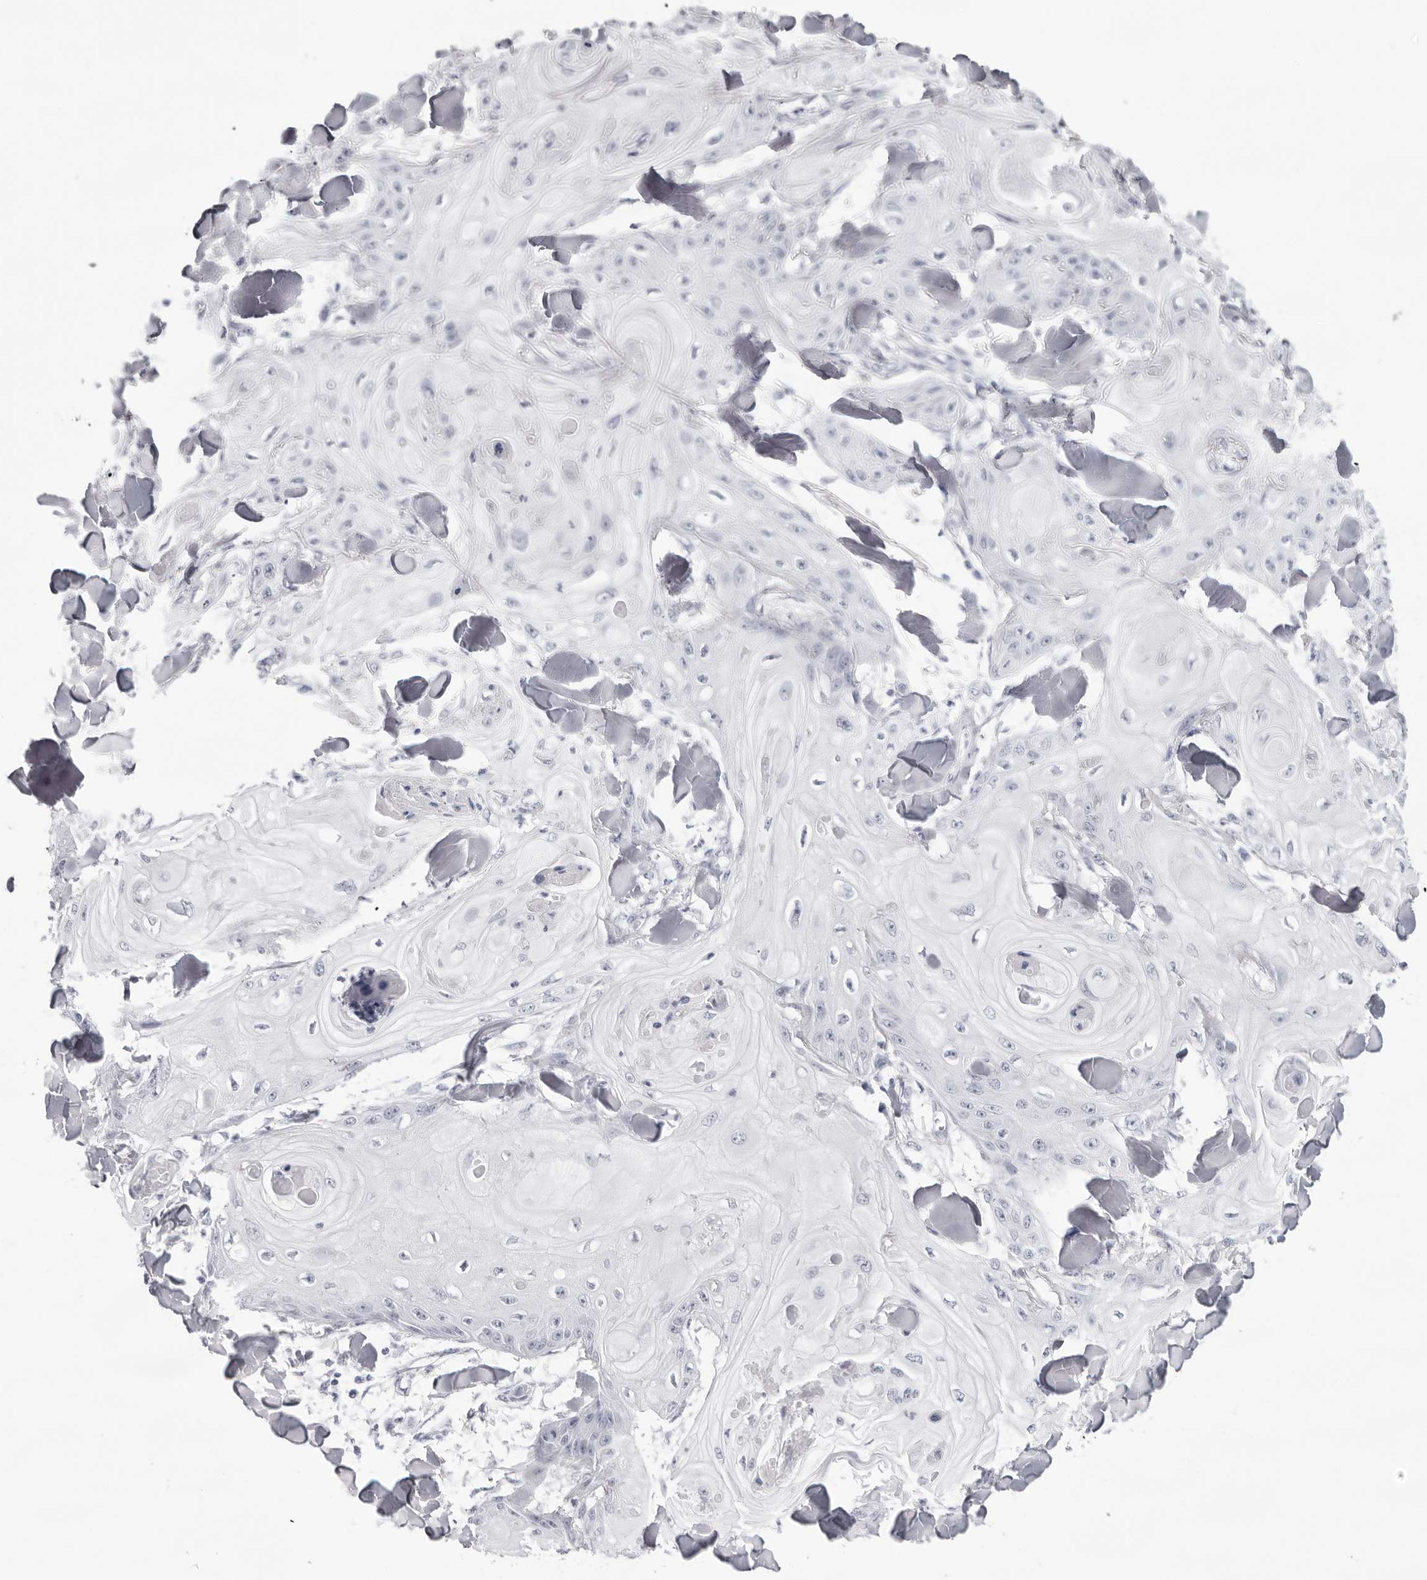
{"staining": {"intensity": "negative", "quantity": "none", "location": "none"}, "tissue": "skin cancer", "cell_type": "Tumor cells", "image_type": "cancer", "snomed": [{"axis": "morphology", "description": "Squamous cell carcinoma, NOS"}, {"axis": "topography", "description": "Skin"}], "caption": "The image exhibits no significant positivity in tumor cells of squamous cell carcinoma (skin).", "gene": "INSL3", "patient": {"sex": "male", "age": 74}}